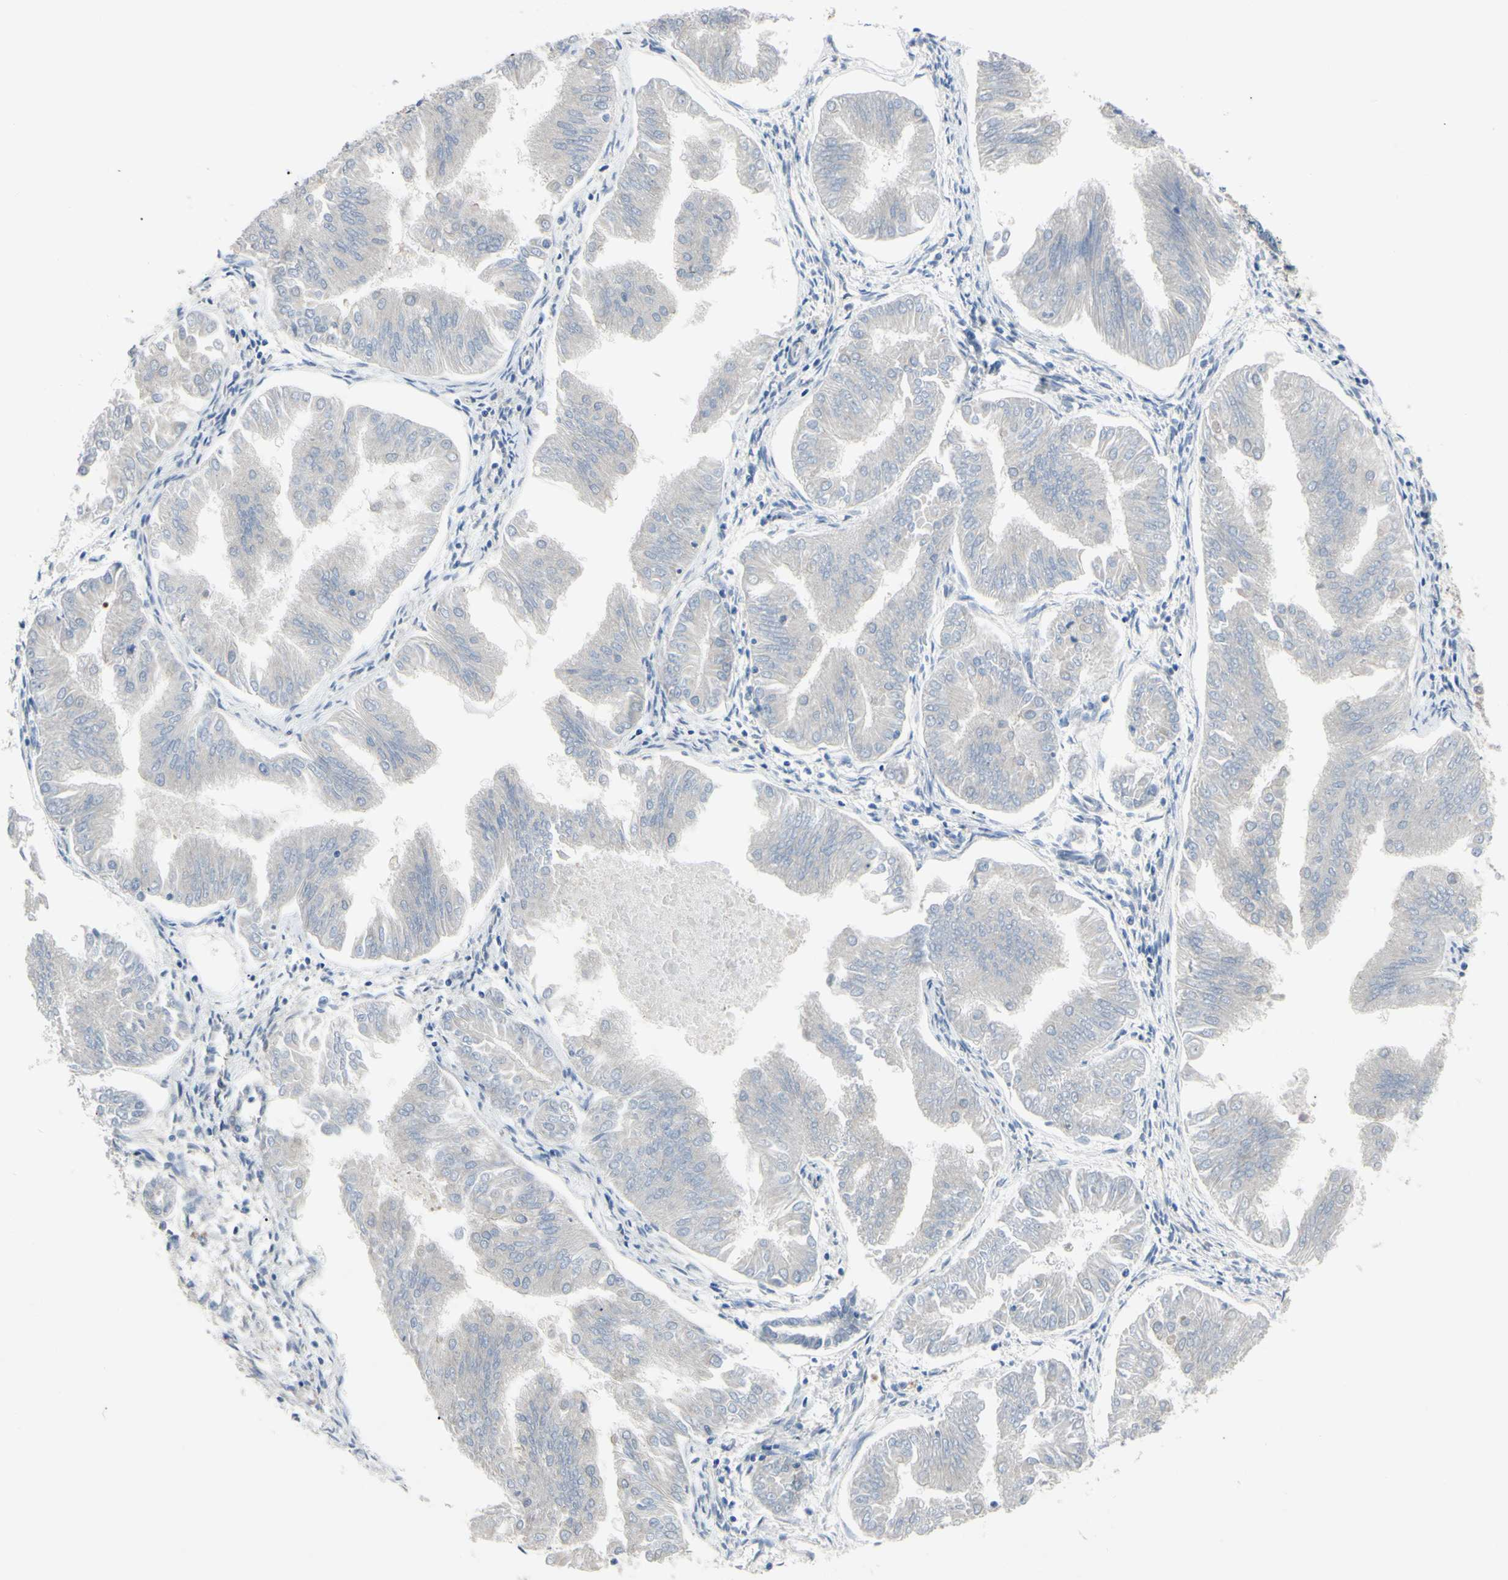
{"staining": {"intensity": "weak", "quantity": ">75%", "location": "cytoplasmic/membranous"}, "tissue": "endometrial cancer", "cell_type": "Tumor cells", "image_type": "cancer", "snomed": [{"axis": "morphology", "description": "Adenocarcinoma, NOS"}, {"axis": "topography", "description": "Endometrium"}], "caption": "IHC image of neoplastic tissue: endometrial adenocarcinoma stained using IHC reveals low levels of weak protein expression localized specifically in the cytoplasmic/membranous of tumor cells, appearing as a cytoplasmic/membranous brown color.", "gene": "GRAMD2B", "patient": {"sex": "female", "age": 53}}